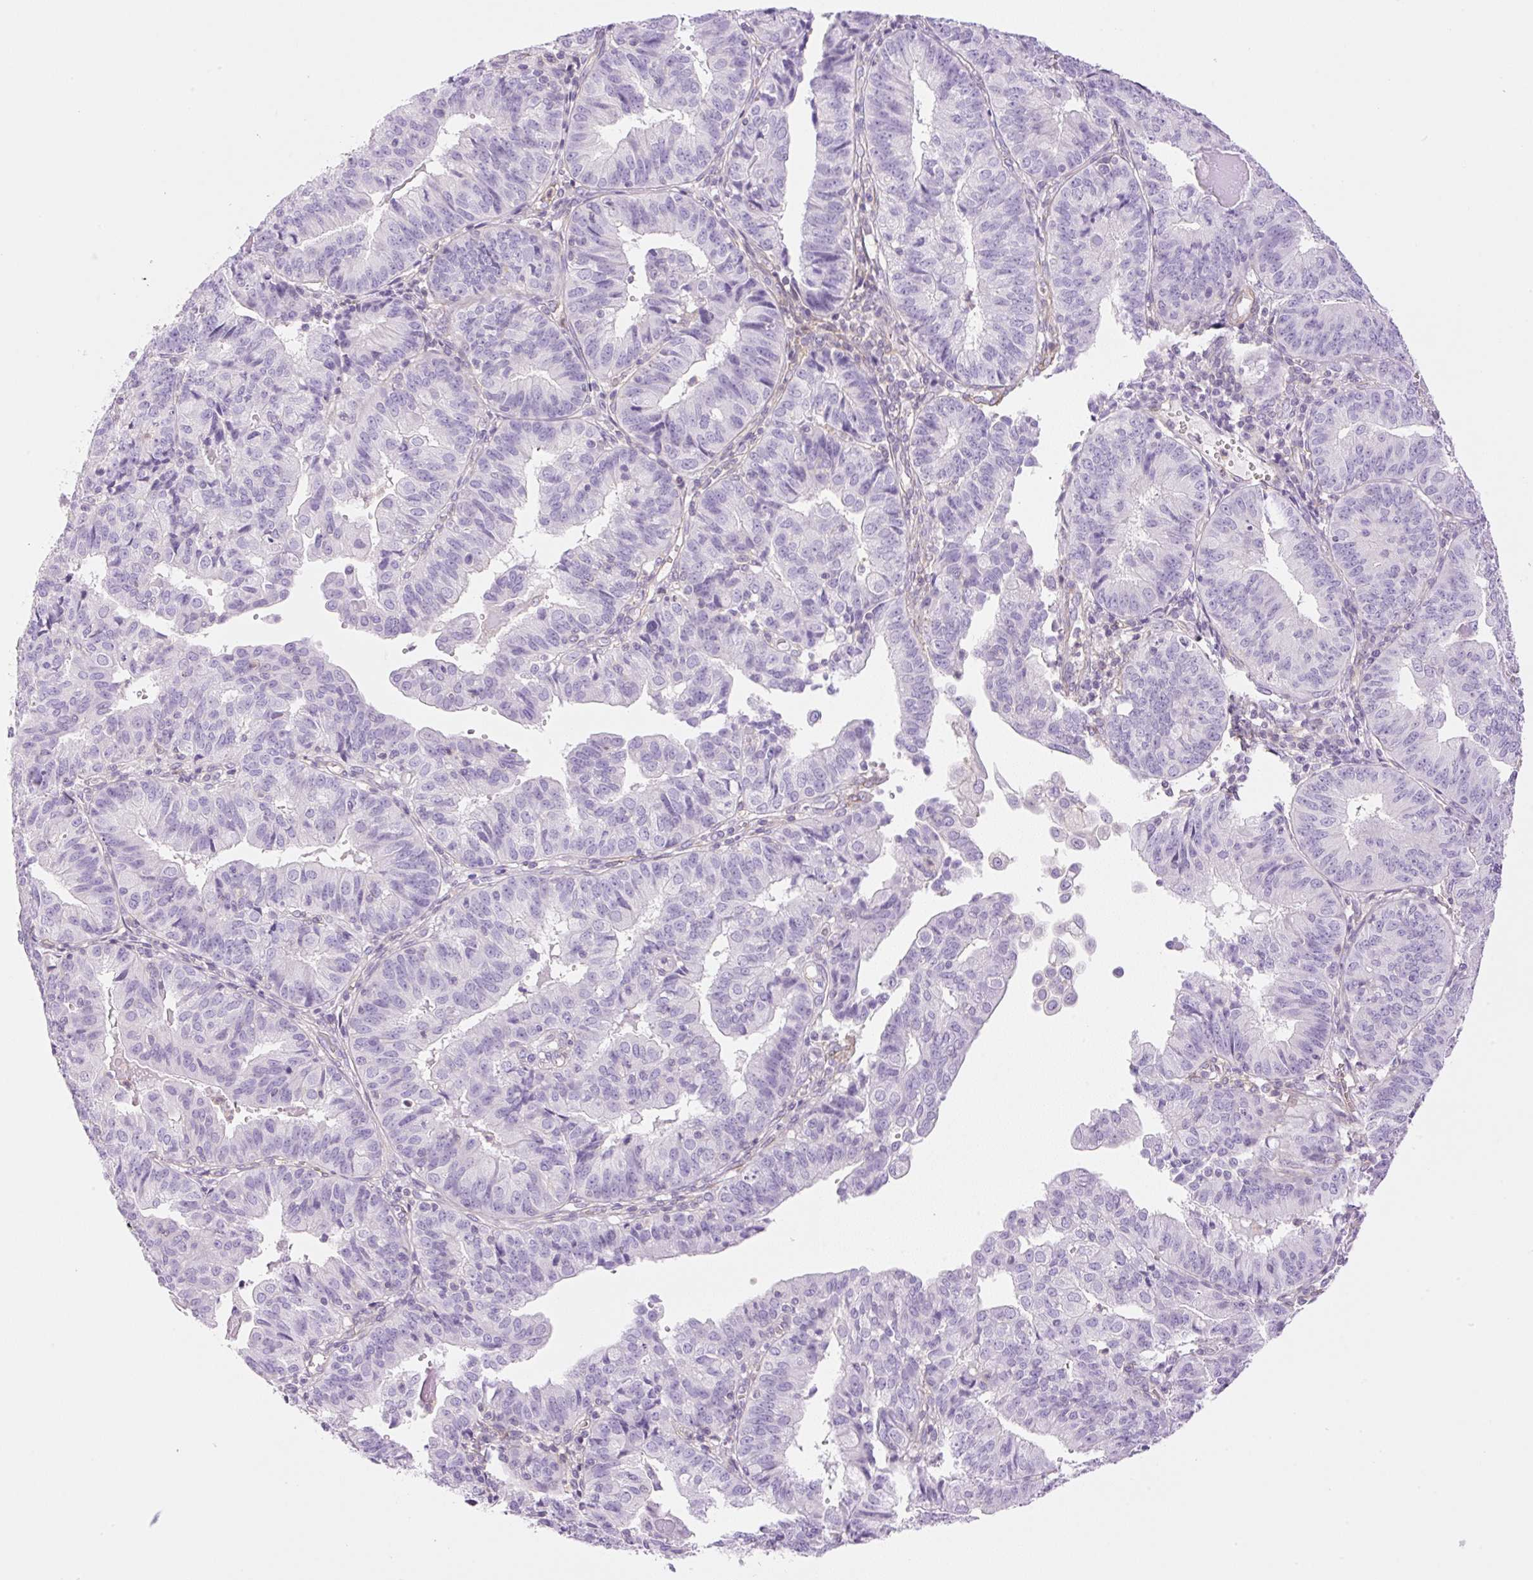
{"staining": {"intensity": "negative", "quantity": "none", "location": "none"}, "tissue": "endometrial cancer", "cell_type": "Tumor cells", "image_type": "cancer", "snomed": [{"axis": "morphology", "description": "Adenocarcinoma, NOS"}, {"axis": "topography", "description": "Endometrium"}], "caption": "Protein analysis of endometrial adenocarcinoma reveals no significant positivity in tumor cells.", "gene": "EHD3", "patient": {"sex": "female", "age": 56}}